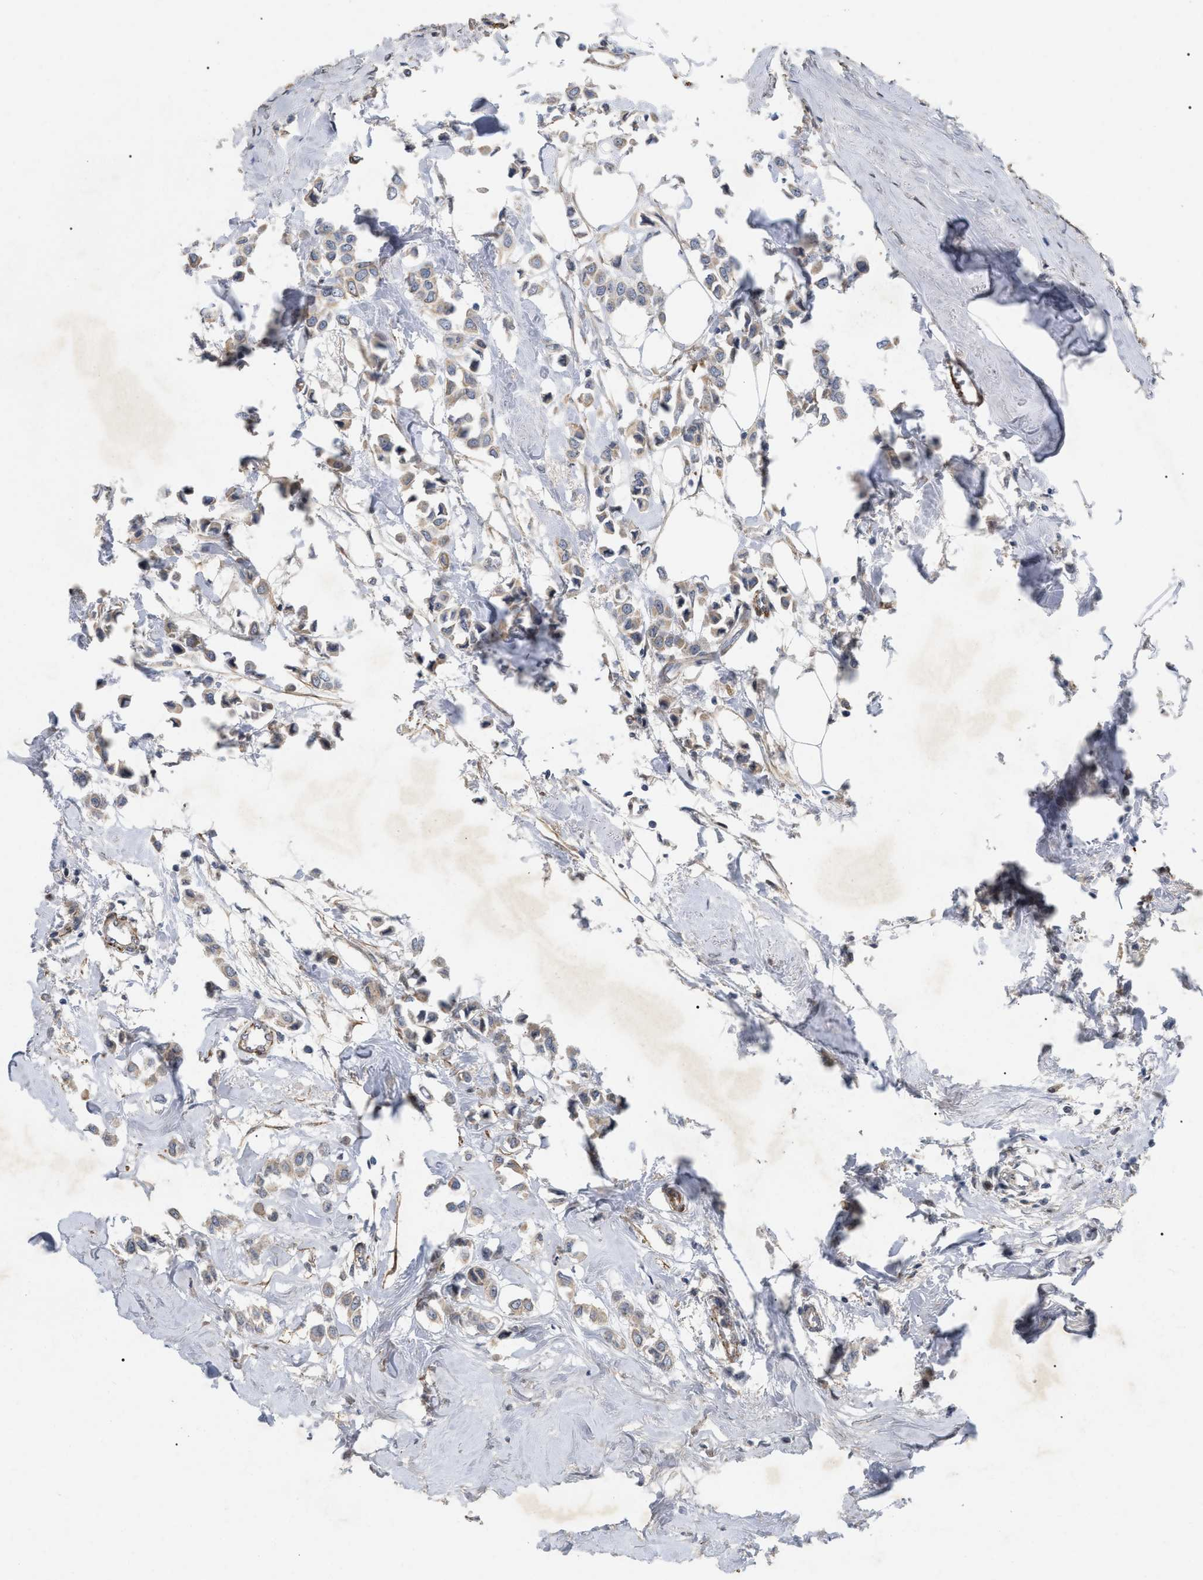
{"staining": {"intensity": "weak", "quantity": ">75%", "location": "cytoplasmic/membranous"}, "tissue": "breast cancer", "cell_type": "Tumor cells", "image_type": "cancer", "snomed": [{"axis": "morphology", "description": "Lobular carcinoma"}, {"axis": "topography", "description": "Breast"}], "caption": "Breast cancer tissue shows weak cytoplasmic/membranous positivity in approximately >75% of tumor cells, visualized by immunohistochemistry.", "gene": "ST6GALNAC6", "patient": {"sex": "female", "age": 51}}